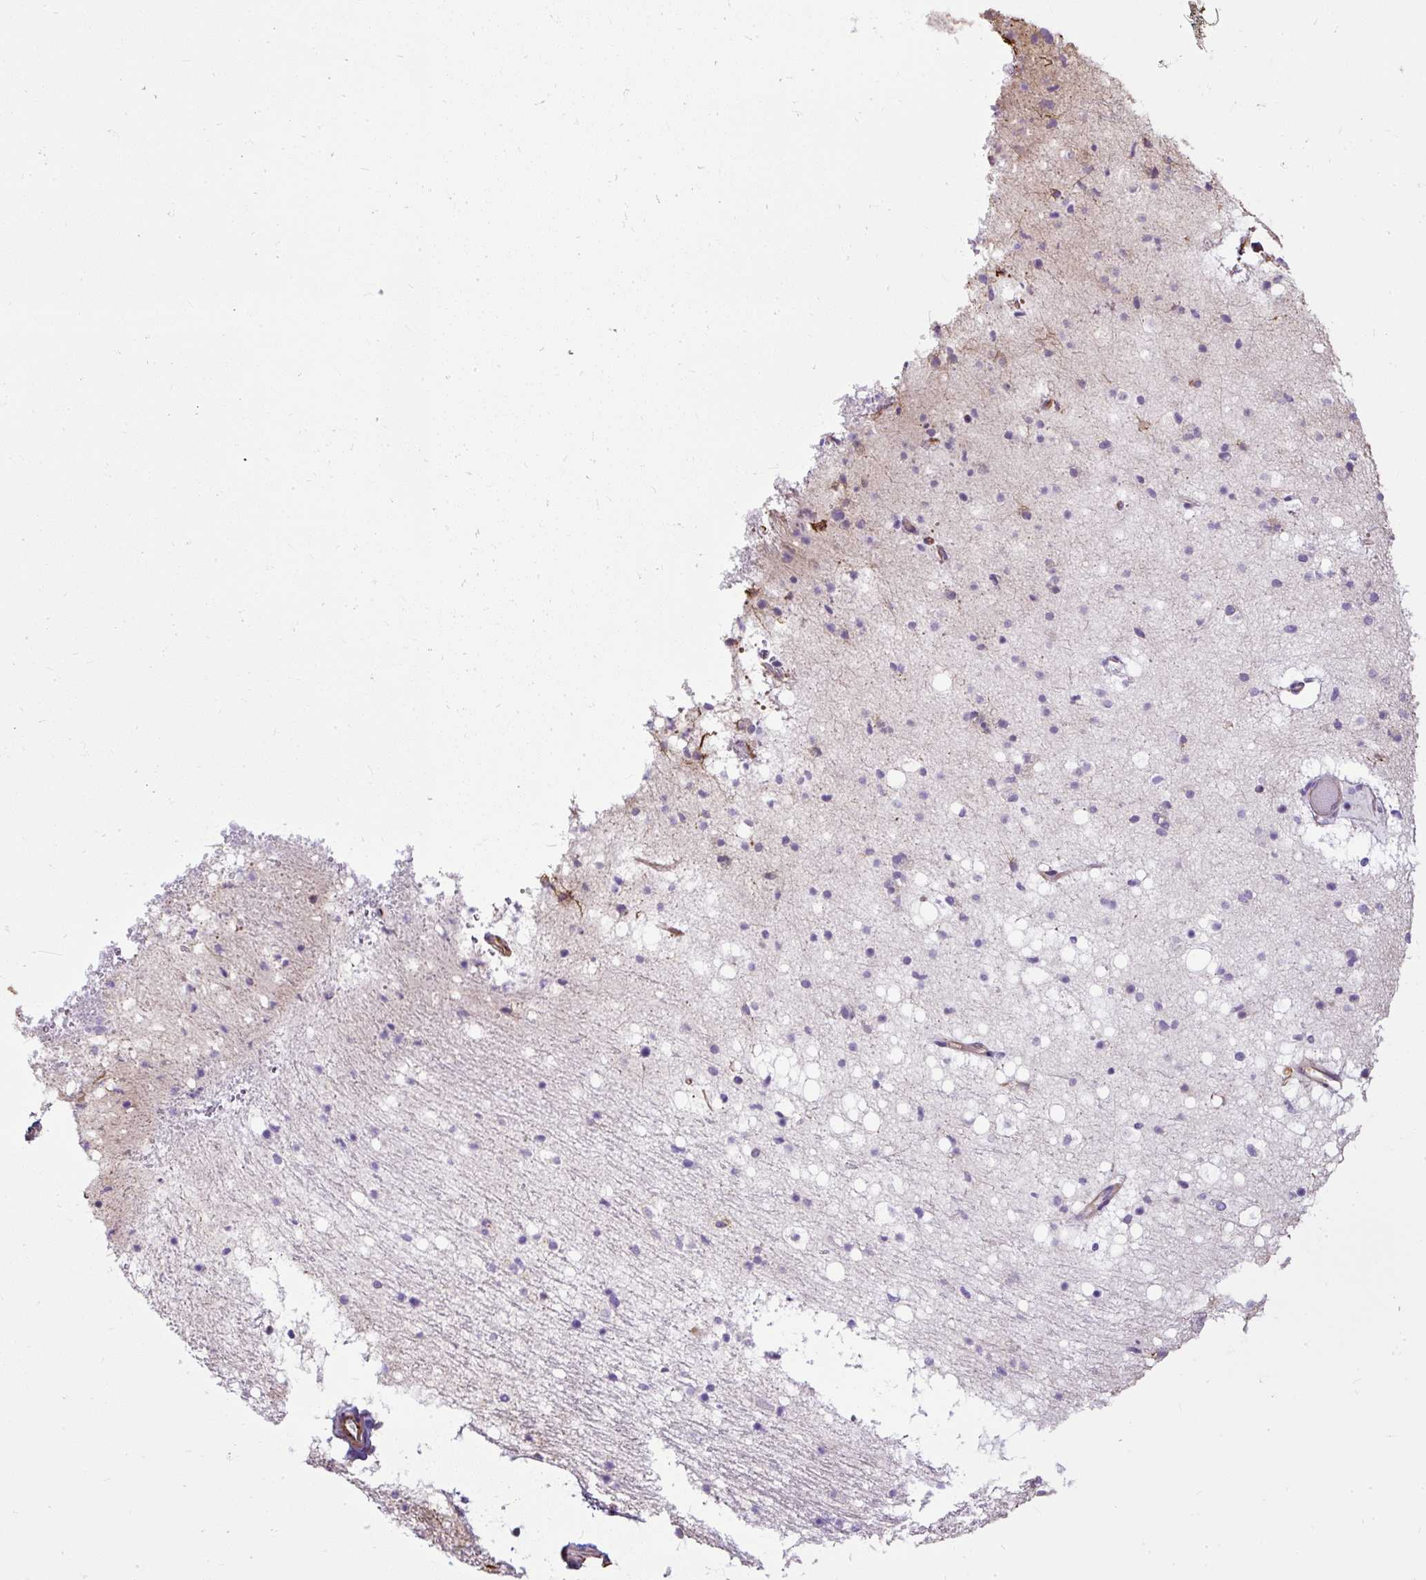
{"staining": {"intensity": "negative", "quantity": "none", "location": "none"}, "tissue": "caudate", "cell_type": "Glial cells", "image_type": "normal", "snomed": [{"axis": "morphology", "description": "Normal tissue, NOS"}, {"axis": "topography", "description": "Lateral ventricle wall"}], "caption": "Immunohistochemical staining of benign caudate demonstrates no significant staining in glial cells. (DAB immunohistochemistry (IHC), high magnification).", "gene": "PLS1", "patient": {"sex": "male", "age": 37}}